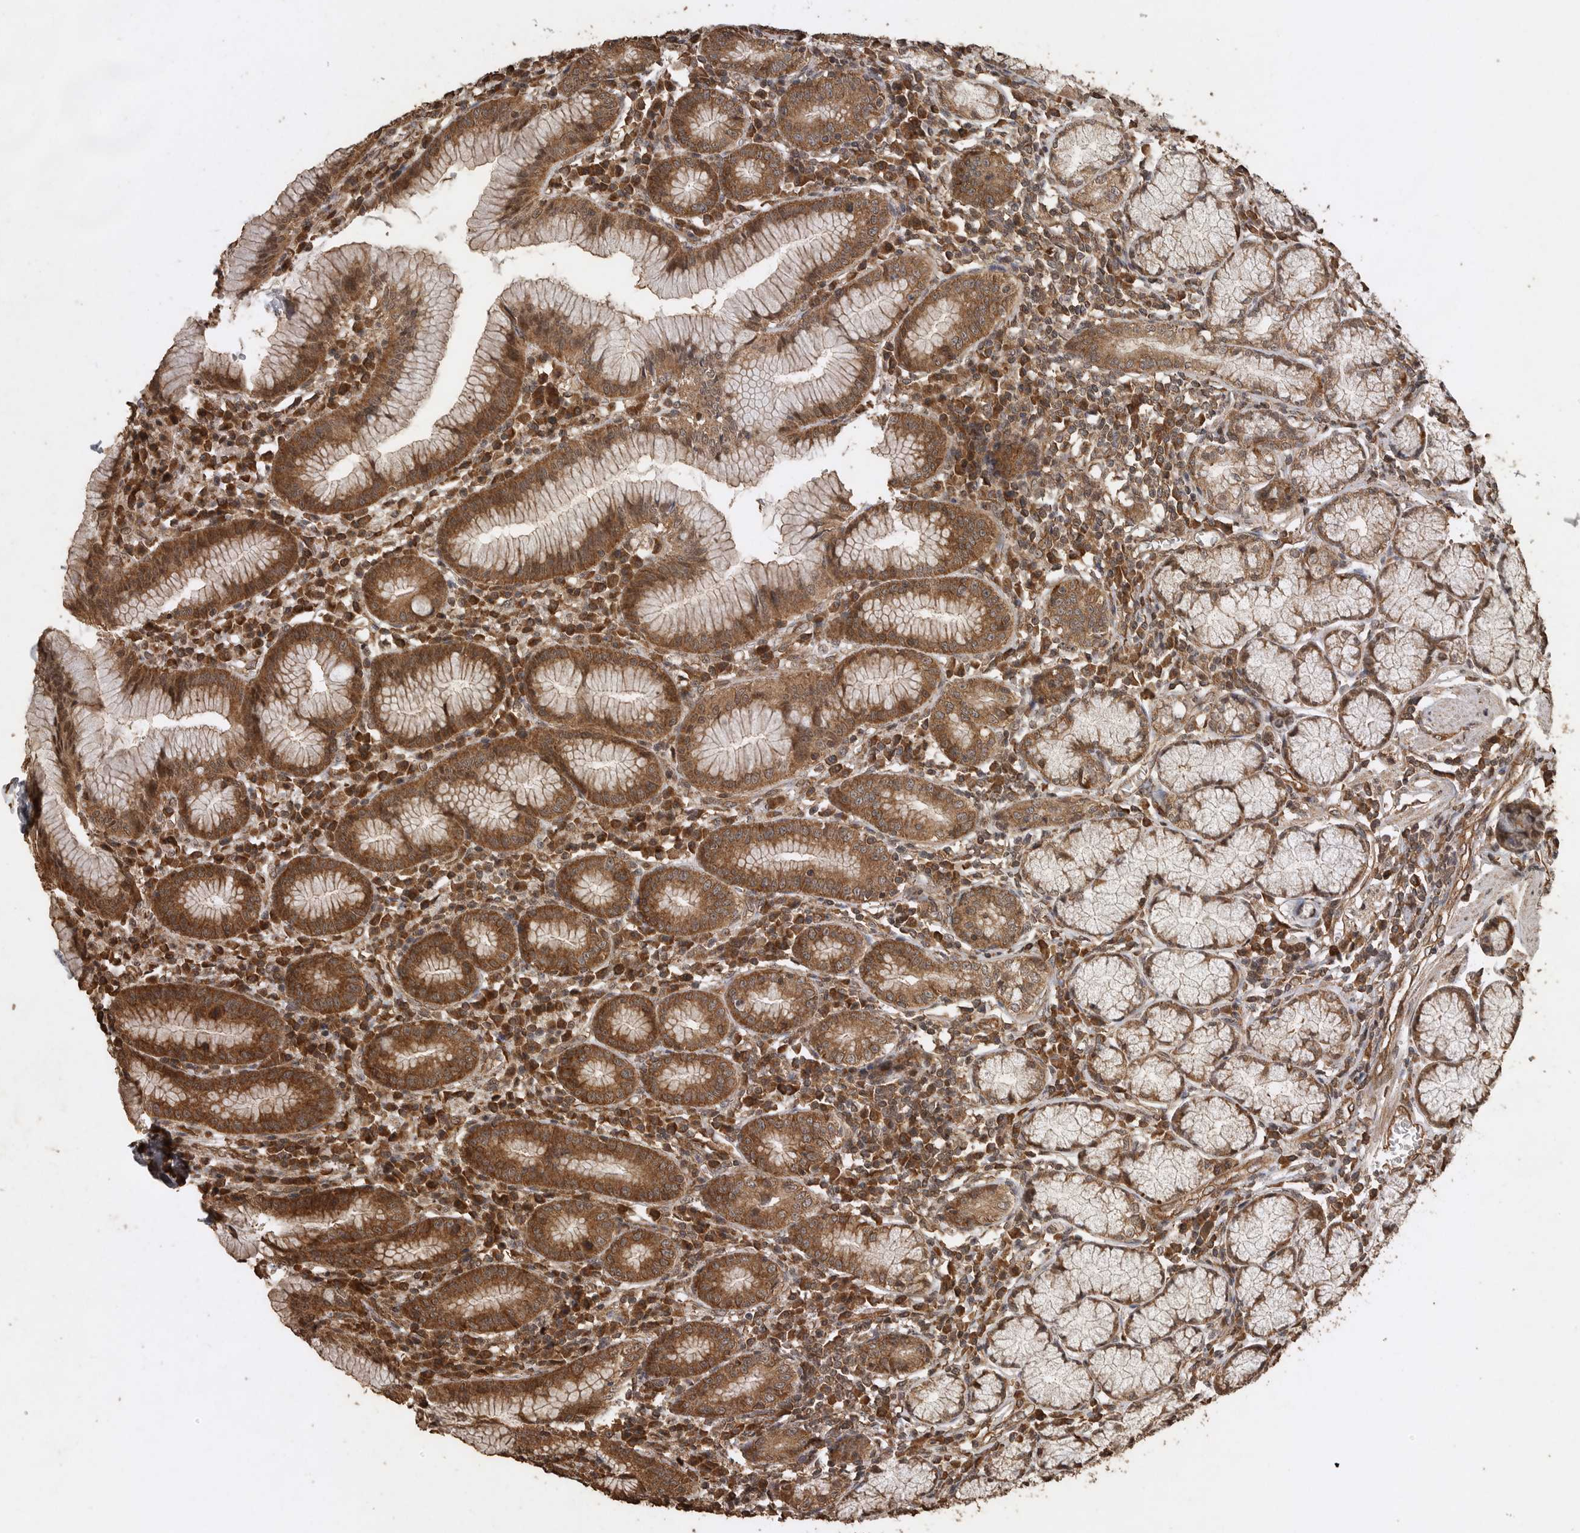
{"staining": {"intensity": "strong", "quantity": ">75%", "location": "cytoplasmic/membranous"}, "tissue": "stomach", "cell_type": "Glandular cells", "image_type": "normal", "snomed": [{"axis": "morphology", "description": "Normal tissue, NOS"}, {"axis": "topography", "description": "Stomach"}], "caption": "Immunohistochemical staining of normal stomach demonstrates strong cytoplasmic/membranous protein positivity in approximately >75% of glandular cells.", "gene": "PINK1", "patient": {"sex": "male", "age": 55}}